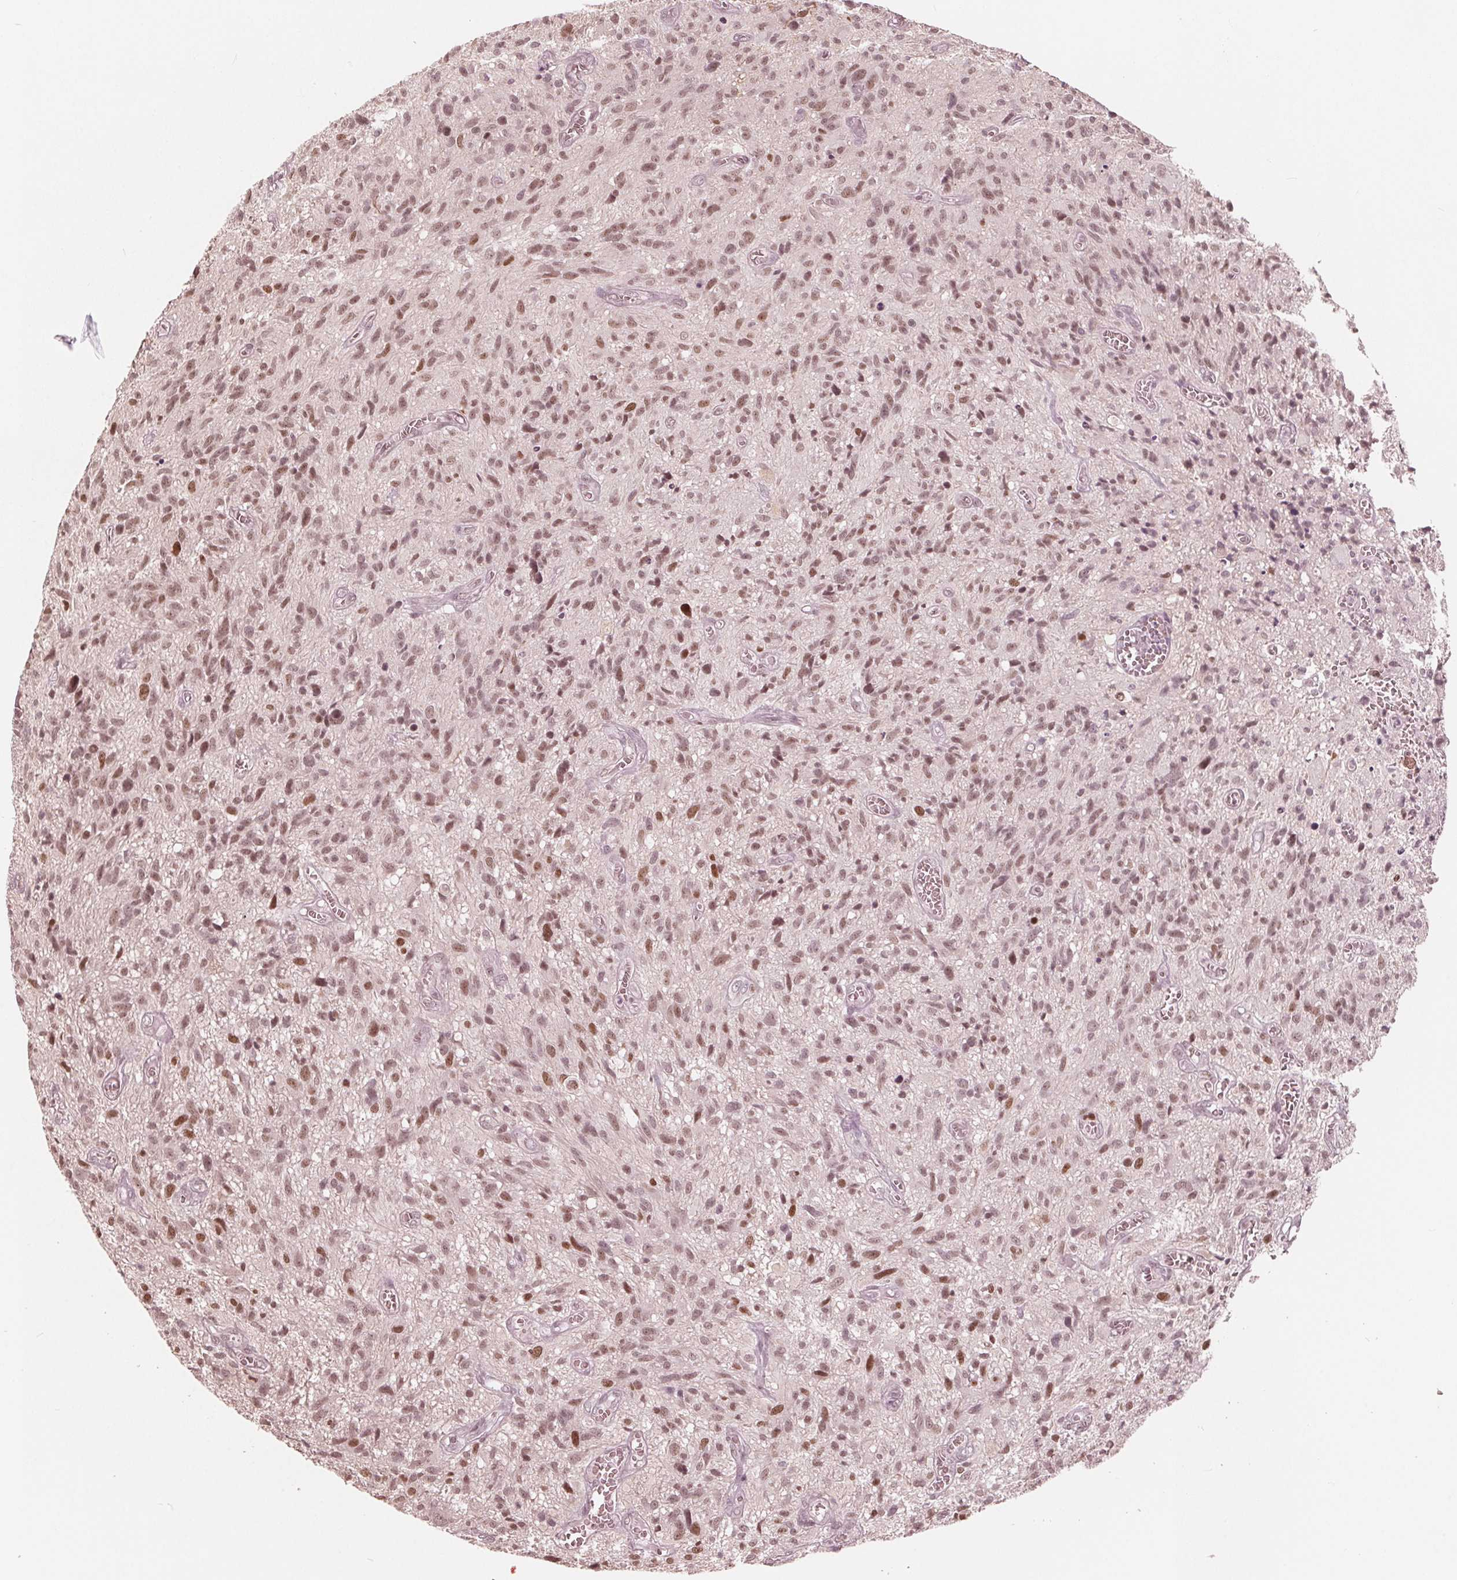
{"staining": {"intensity": "moderate", "quantity": ">75%", "location": "nuclear"}, "tissue": "glioma", "cell_type": "Tumor cells", "image_type": "cancer", "snomed": [{"axis": "morphology", "description": "Glioma, malignant, High grade"}, {"axis": "topography", "description": "Brain"}], "caption": "The immunohistochemical stain highlights moderate nuclear positivity in tumor cells of malignant glioma (high-grade) tissue. (DAB (3,3'-diaminobenzidine) IHC, brown staining for protein, blue staining for nuclei).", "gene": "HIRIP3", "patient": {"sex": "male", "age": 75}}